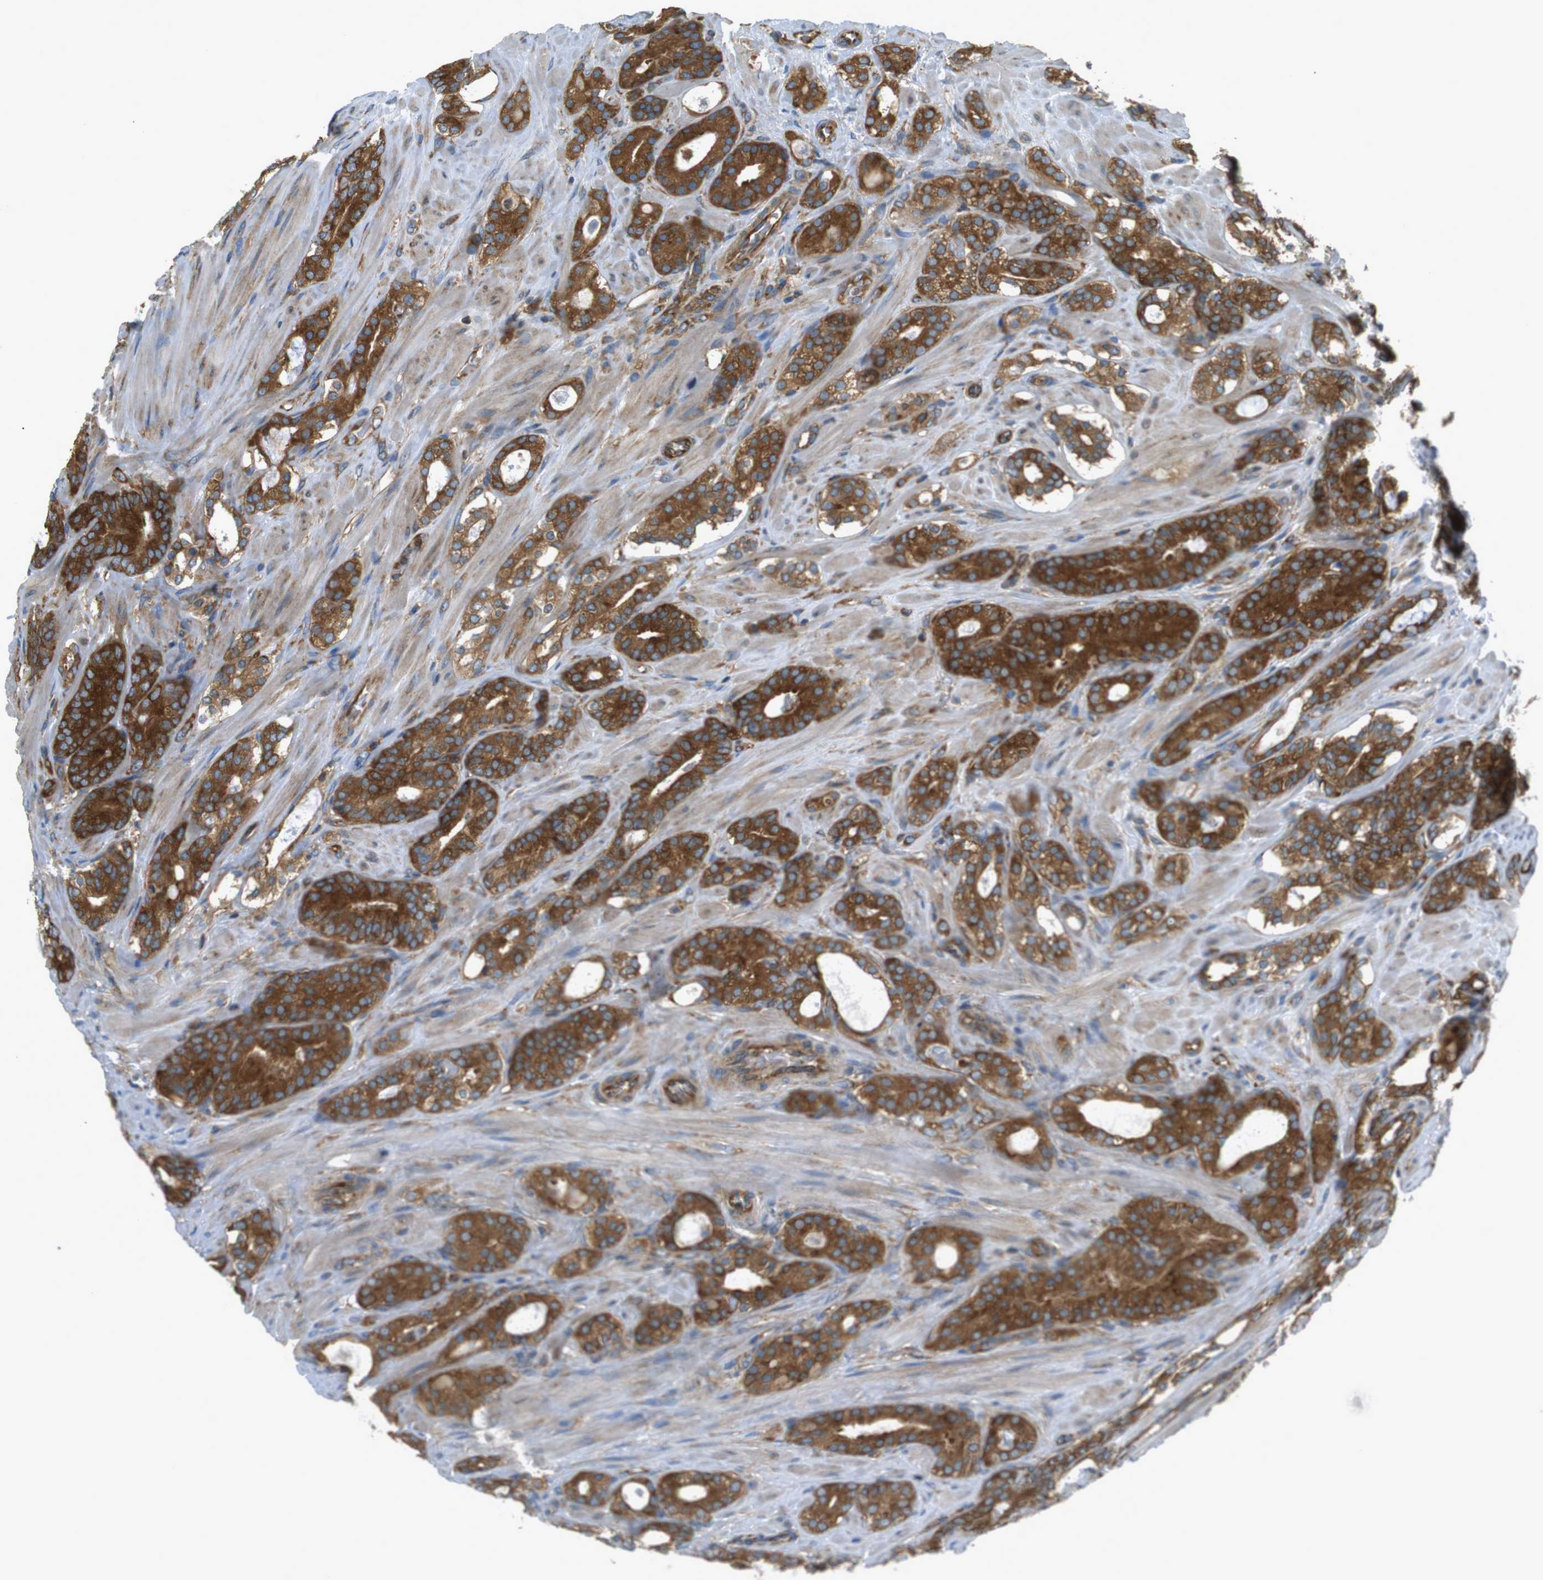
{"staining": {"intensity": "strong", "quantity": ">75%", "location": "cytoplasmic/membranous"}, "tissue": "prostate cancer", "cell_type": "Tumor cells", "image_type": "cancer", "snomed": [{"axis": "morphology", "description": "Adenocarcinoma, Low grade"}, {"axis": "topography", "description": "Prostate"}], "caption": "Protein staining demonstrates strong cytoplasmic/membranous positivity in approximately >75% of tumor cells in low-grade adenocarcinoma (prostate).", "gene": "TSC1", "patient": {"sex": "male", "age": 63}}